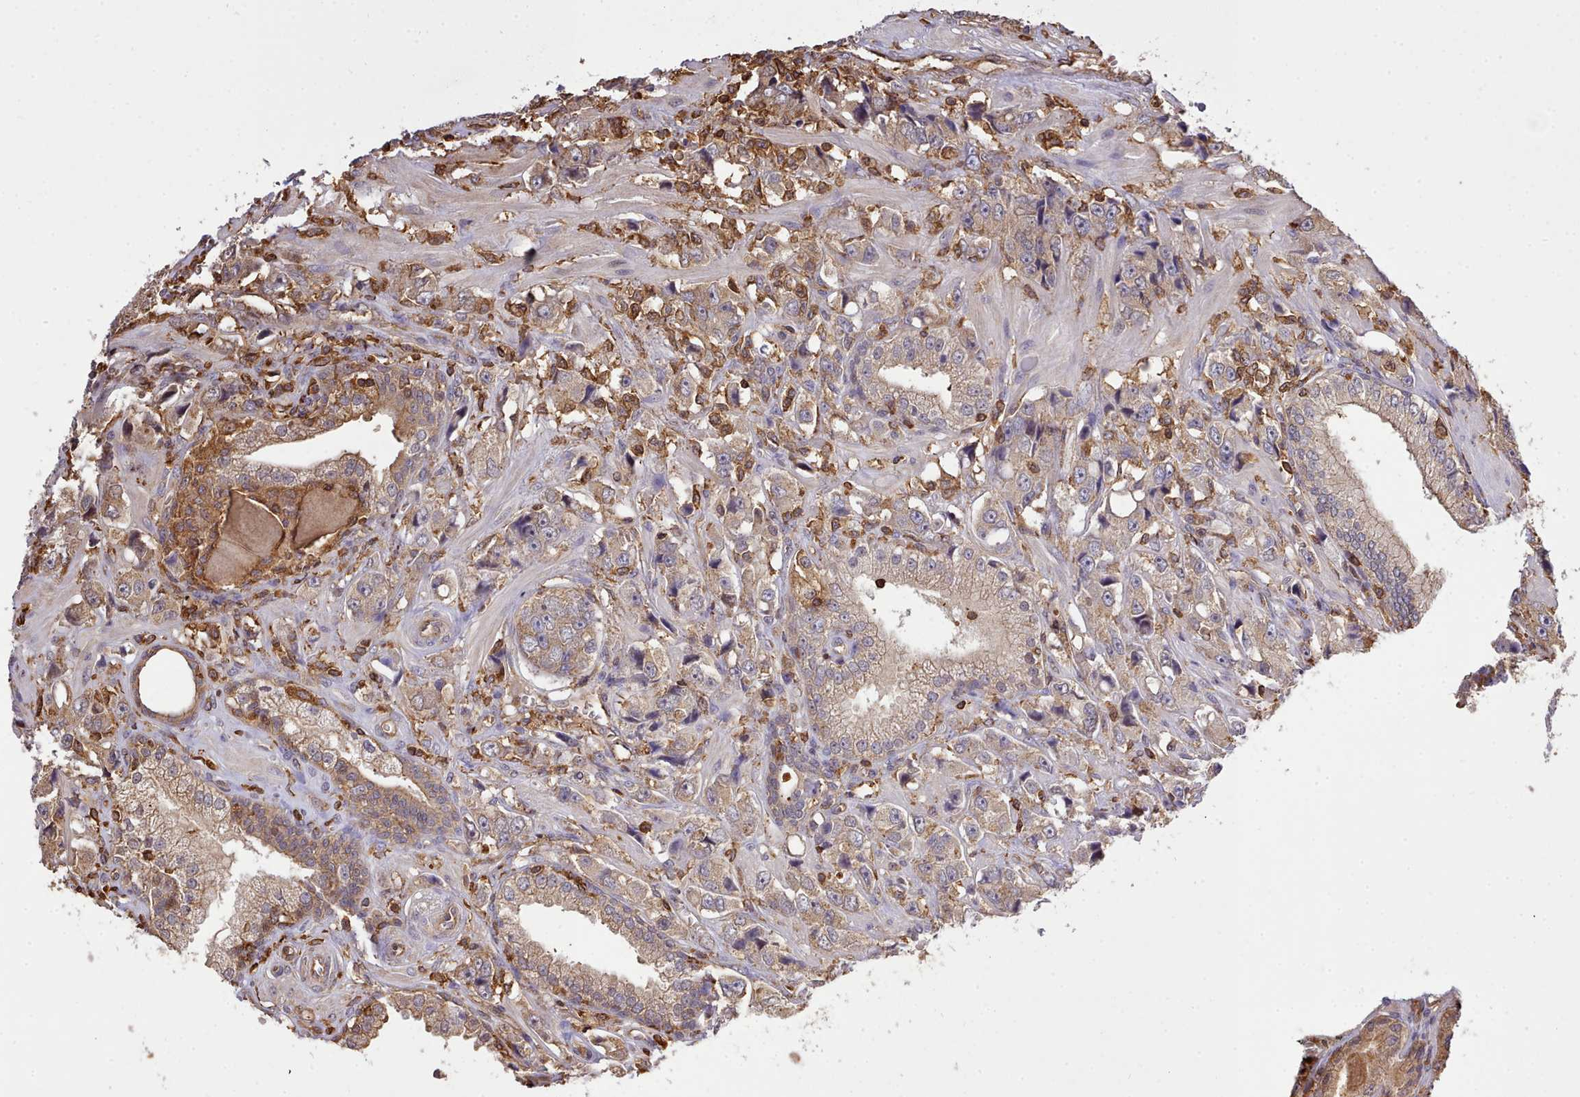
{"staining": {"intensity": "weak", "quantity": ">75%", "location": "cytoplasmic/membranous"}, "tissue": "prostate cancer", "cell_type": "Tumor cells", "image_type": "cancer", "snomed": [{"axis": "morphology", "description": "Adenocarcinoma, High grade"}, {"axis": "topography", "description": "Prostate"}], "caption": "Immunohistochemistry (IHC) of adenocarcinoma (high-grade) (prostate) demonstrates low levels of weak cytoplasmic/membranous staining in about >75% of tumor cells. (Brightfield microscopy of DAB IHC at high magnification).", "gene": "CAPZA1", "patient": {"sex": "male", "age": 74}}